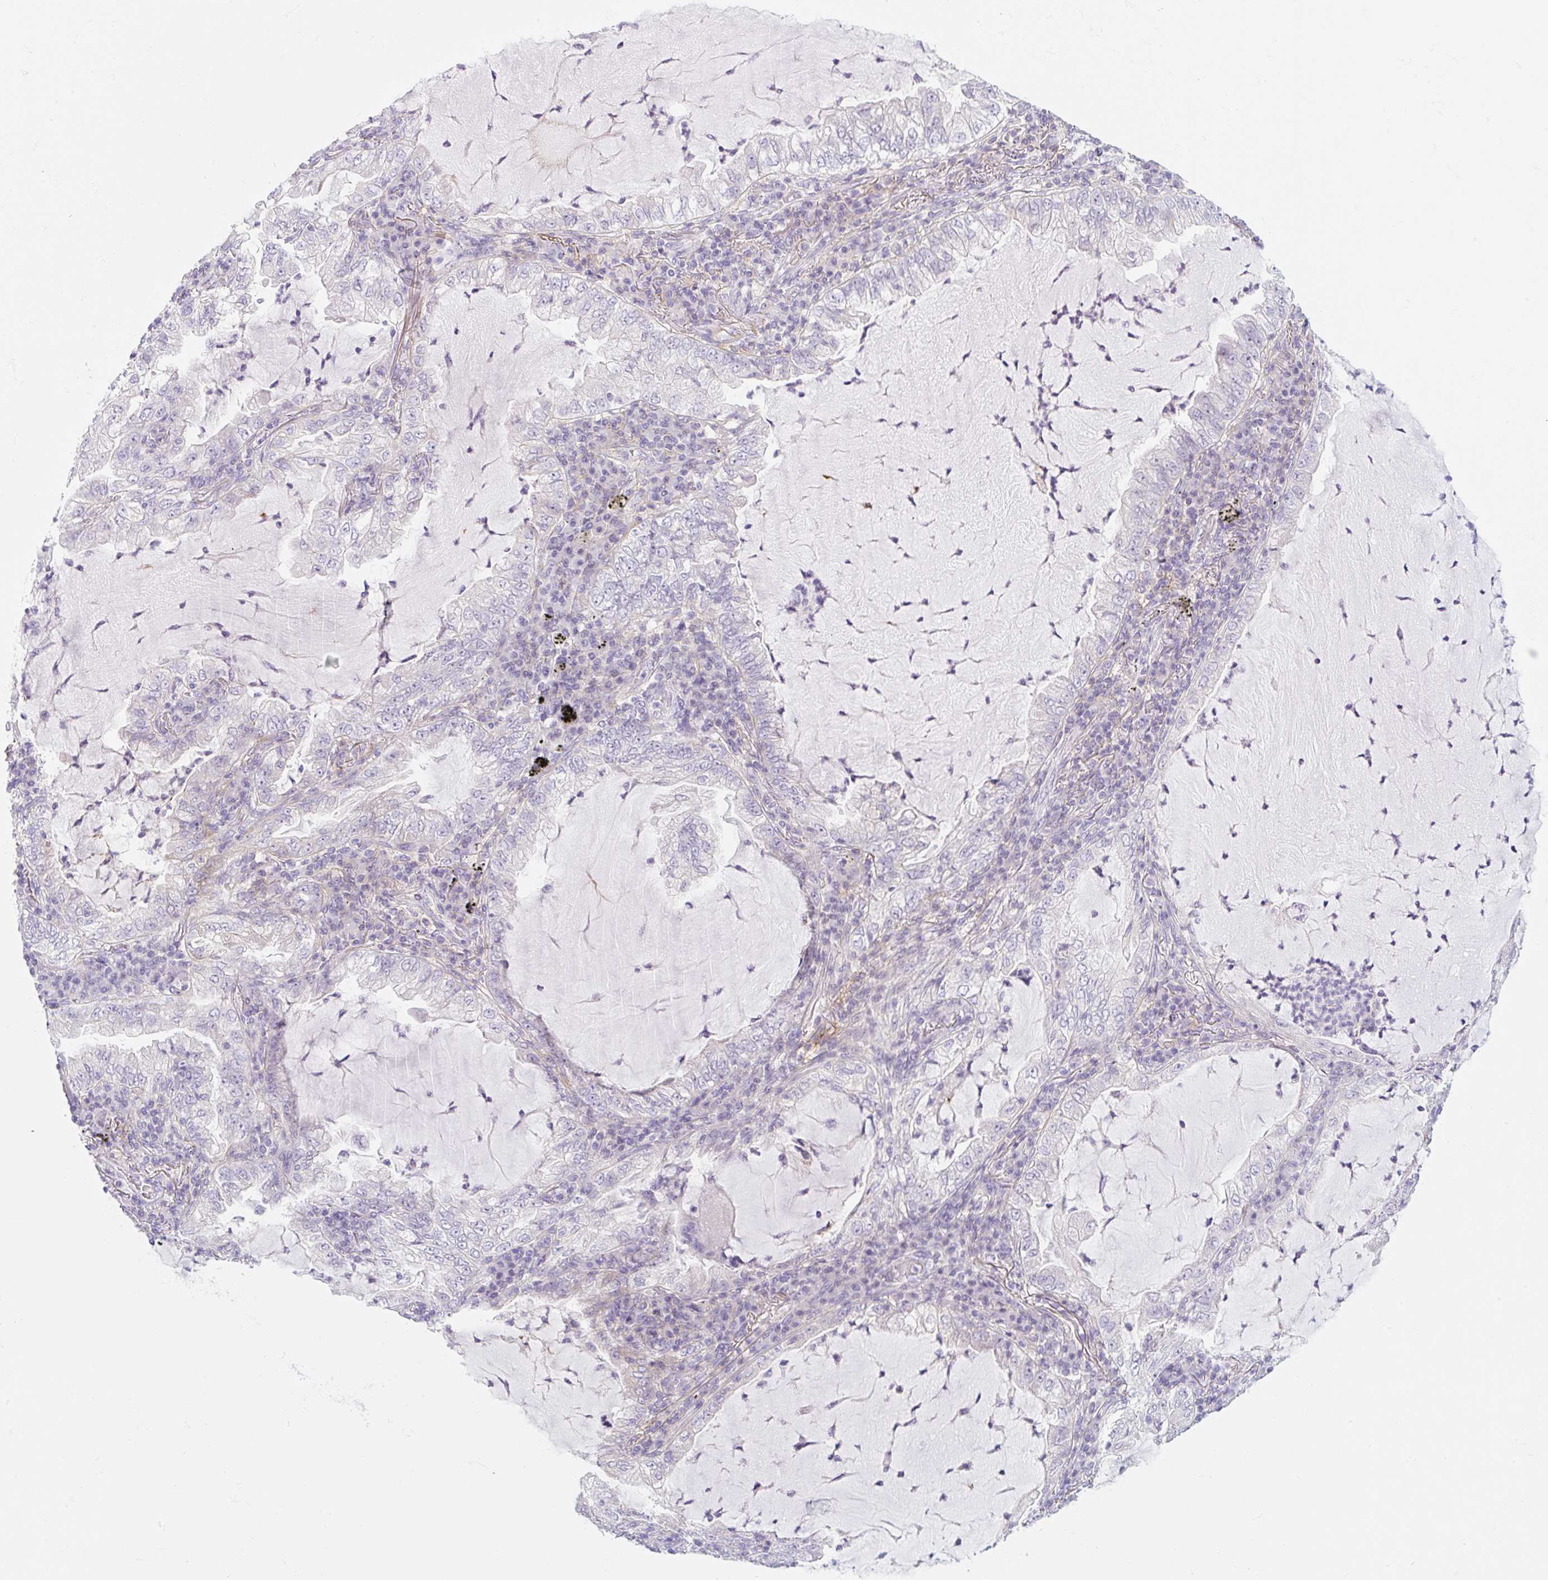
{"staining": {"intensity": "negative", "quantity": "none", "location": "none"}, "tissue": "lung cancer", "cell_type": "Tumor cells", "image_type": "cancer", "snomed": [{"axis": "morphology", "description": "Adenocarcinoma, NOS"}, {"axis": "topography", "description": "Lung"}], "caption": "DAB (3,3'-diaminobenzidine) immunohistochemical staining of human adenocarcinoma (lung) displays no significant expression in tumor cells.", "gene": "LYVE1", "patient": {"sex": "female", "age": 73}}